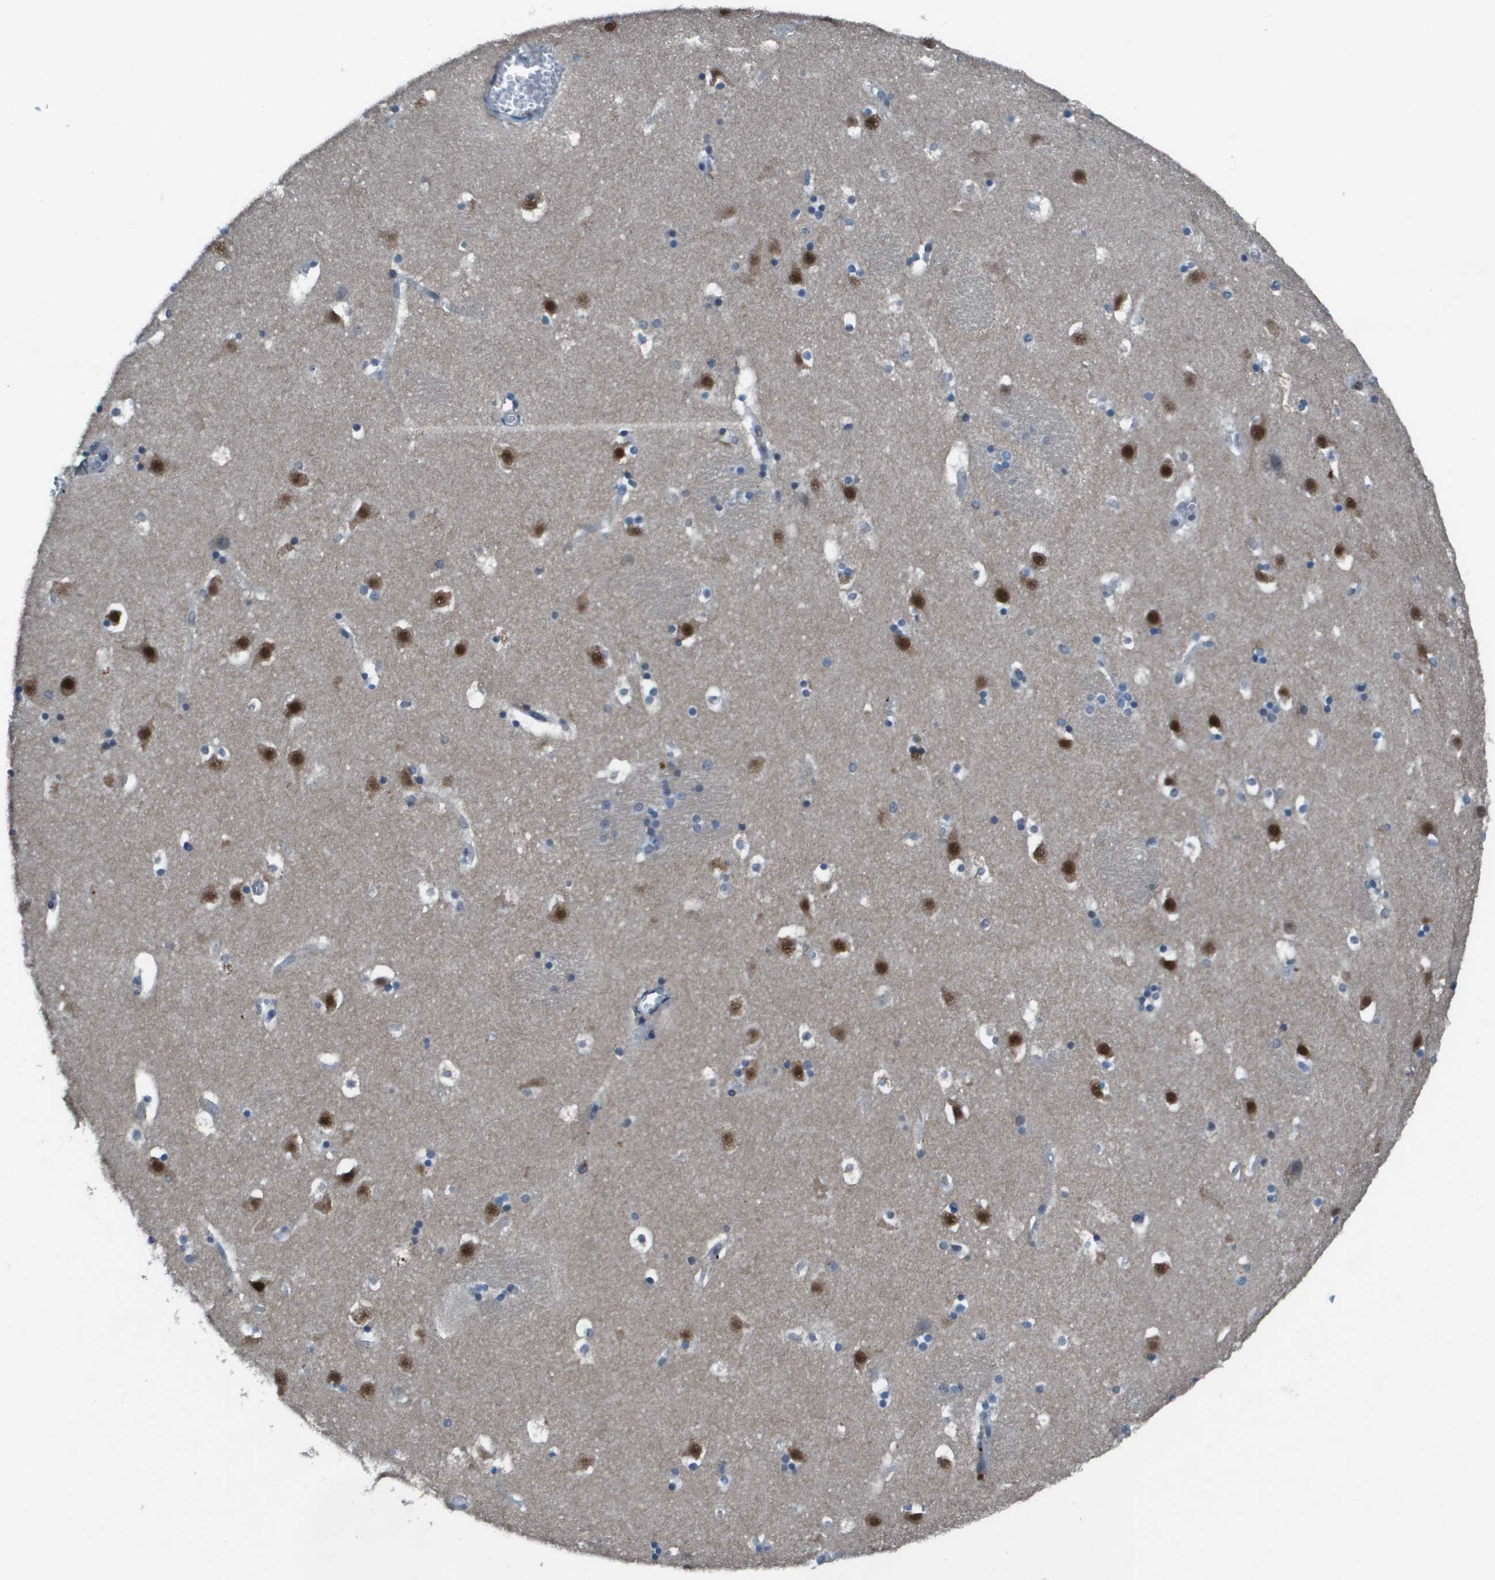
{"staining": {"intensity": "negative", "quantity": "none", "location": "none"}, "tissue": "caudate", "cell_type": "Glial cells", "image_type": "normal", "snomed": [{"axis": "morphology", "description": "Normal tissue, NOS"}, {"axis": "topography", "description": "Lateral ventricle wall"}], "caption": "This photomicrograph is of unremarkable caudate stained with immunohistochemistry to label a protein in brown with the nuclei are counter-stained blue. There is no positivity in glial cells.", "gene": "CAMK4", "patient": {"sex": "male", "age": 45}}